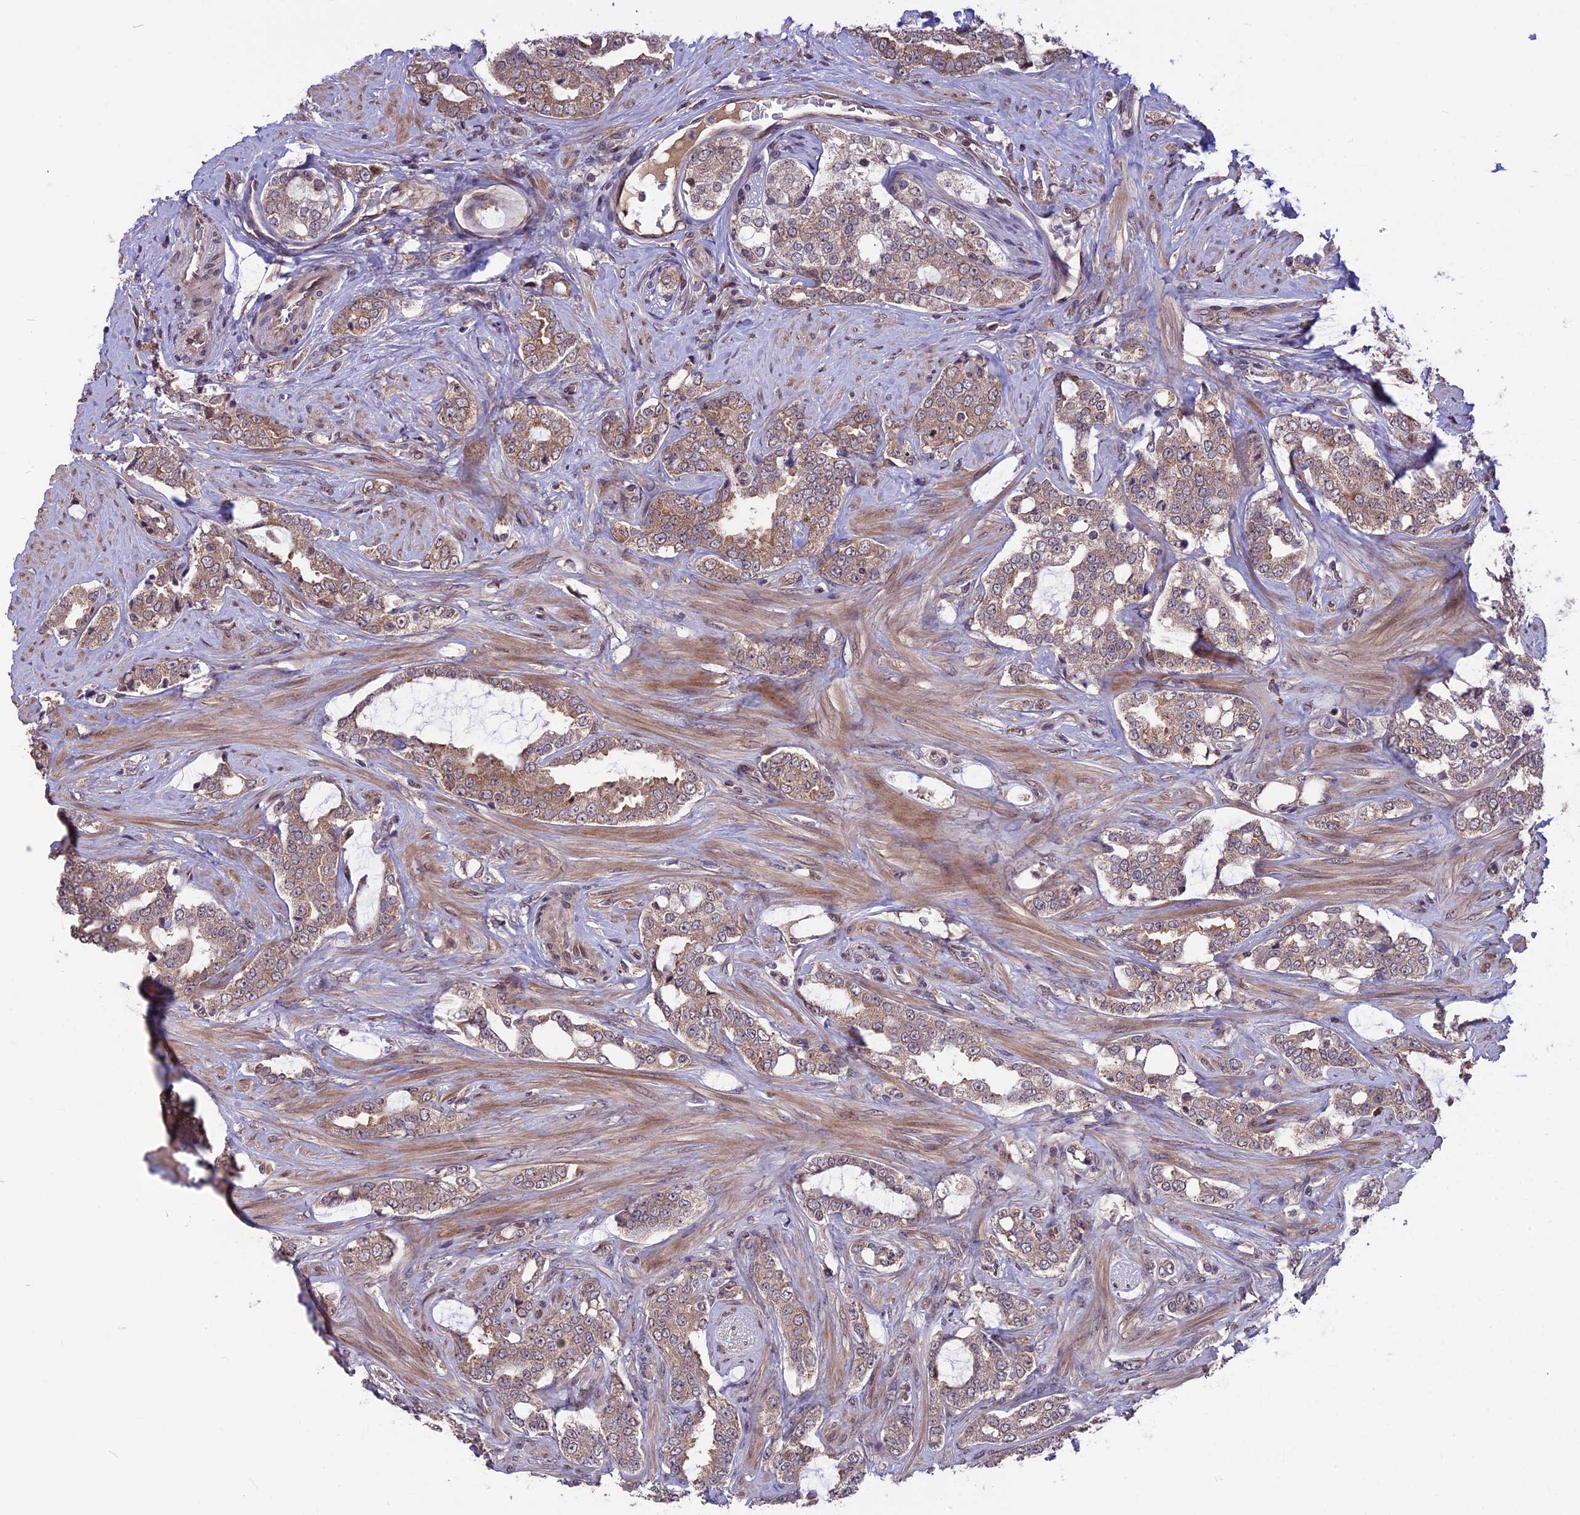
{"staining": {"intensity": "moderate", "quantity": ">75%", "location": "cytoplasmic/membranous"}, "tissue": "prostate cancer", "cell_type": "Tumor cells", "image_type": "cancer", "snomed": [{"axis": "morphology", "description": "Adenocarcinoma, High grade"}, {"axis": "topography", "description": "Prostate"}], "caption": "DAB (3,3'-diaminobenzidine) immunohistochemical staining of high-grade adenocarcinoma (prostate) displays moderate cytoplasmic/membranous protein expression in about >75% of tumor cells.", "gene": "ZNF598", "patient": {"sex": "male", "age": 64}}